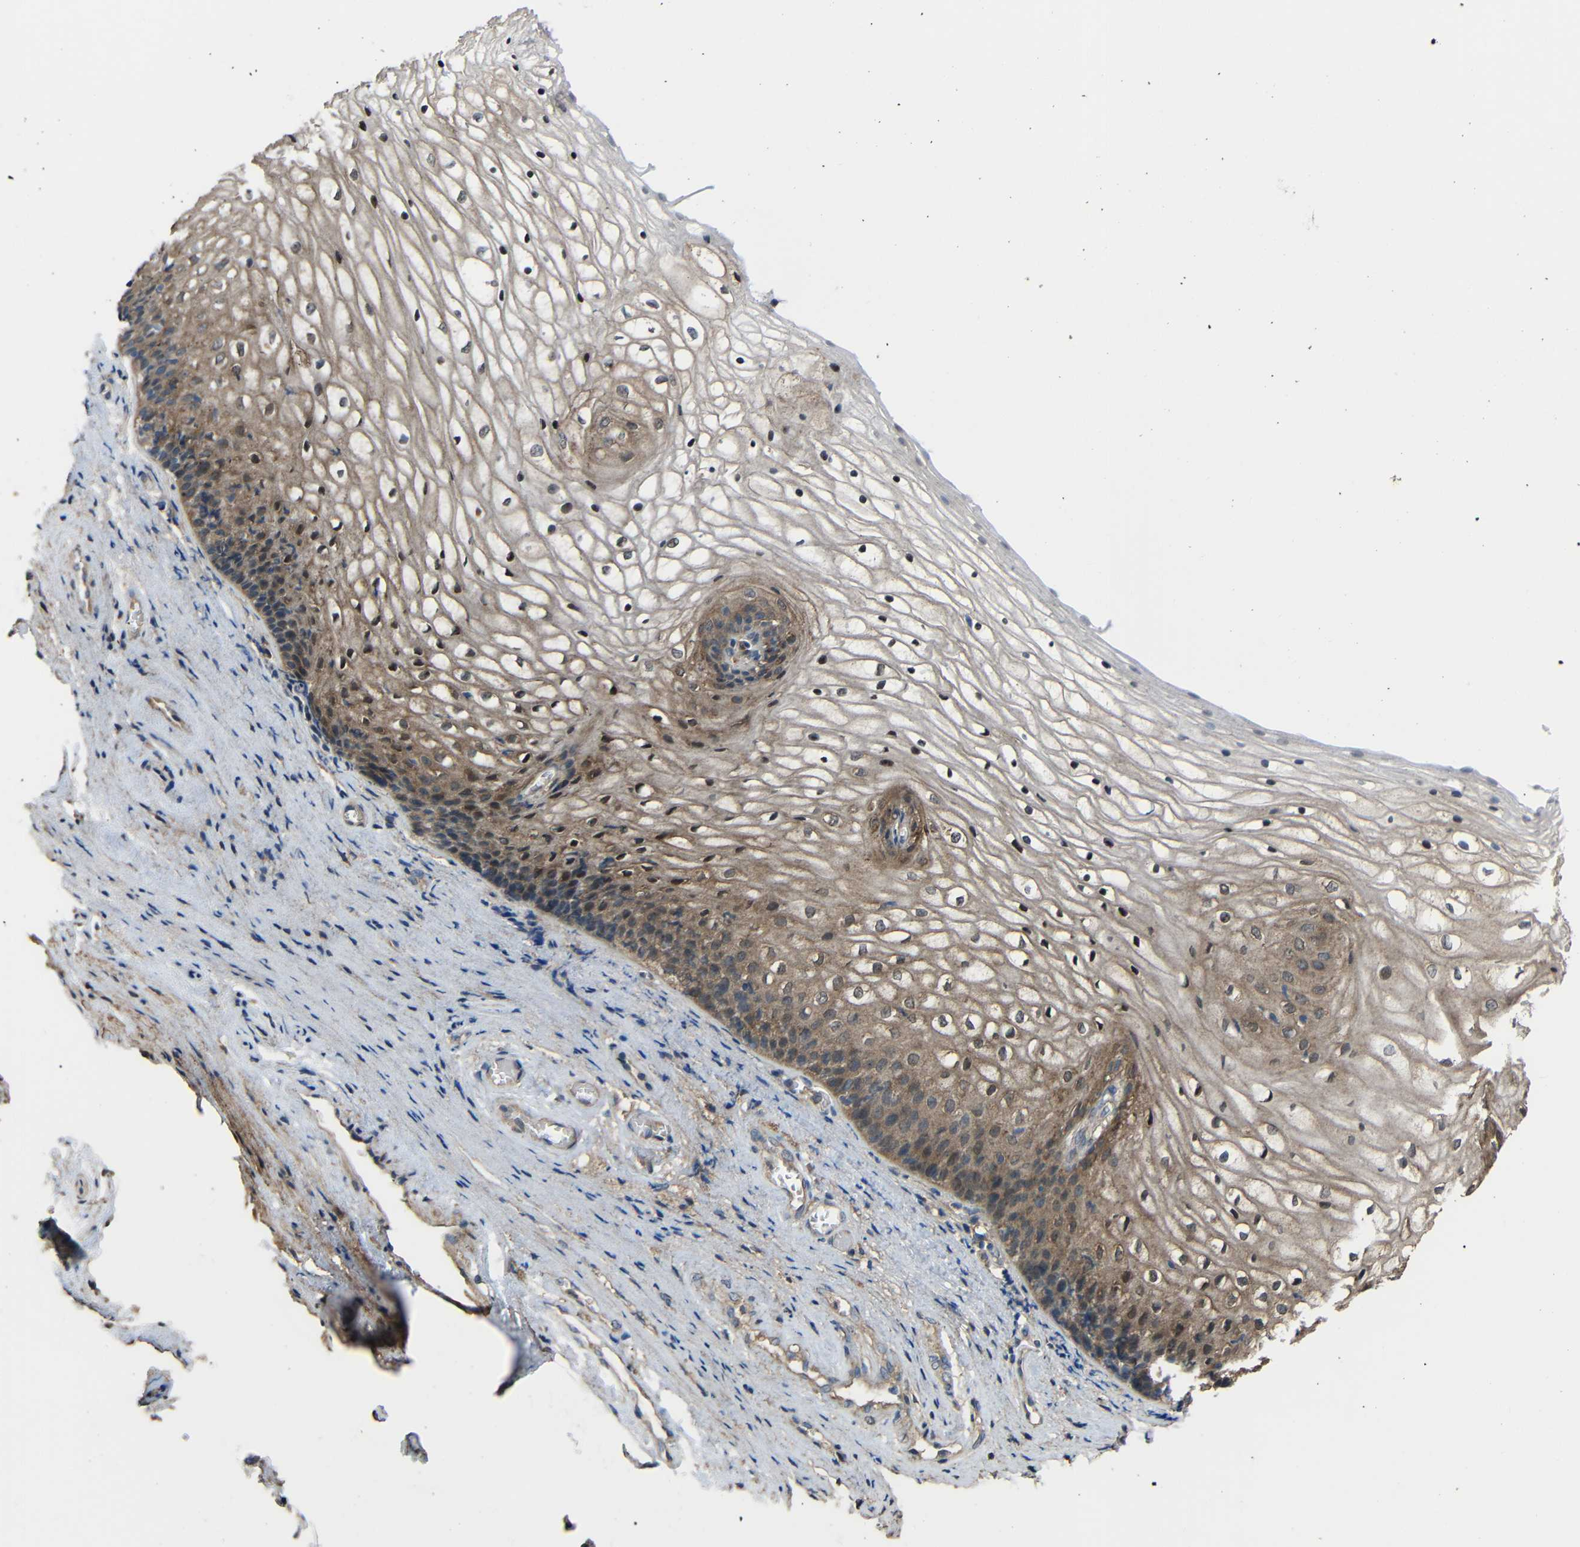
{"staining": {"intensity": "moderate", "quantity": ">75%", "location": "cytoplasmic/membranous,nuclear"}, "tissue": "vagina", "cell_type": "Squamous epithelial cells", "image_type": "normal", "snomed": [{"axis": "morphology", "description": "Normal tissue, NOS"}, {"axis": "topography", "description": "Vagina"}], "caption": "Vagina stained with immunohistochemistry displays moderate cytoplasmic/membranous,nuclear expression in approximately >75% of squamous epithelial cells.", "gene": "CHST9", "patient": {"sex": "female", "age": 34}}